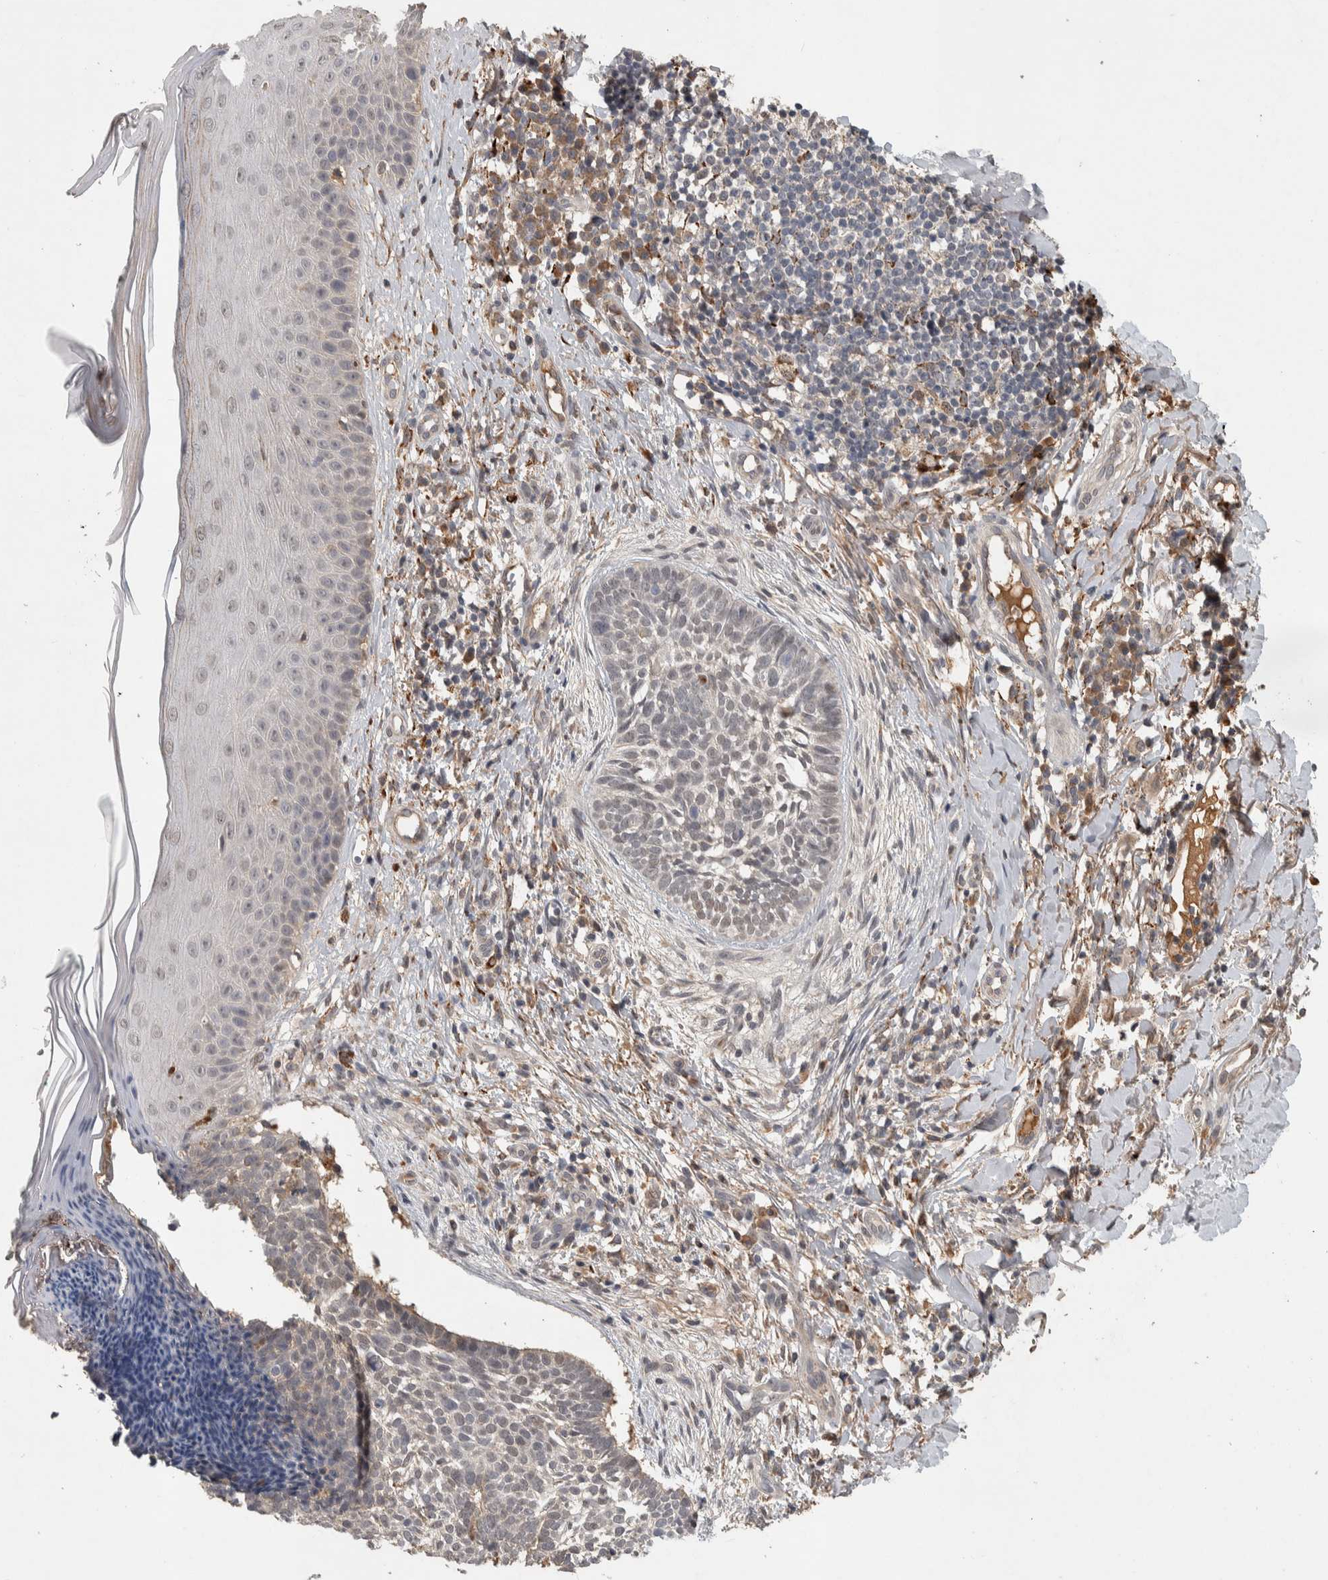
{"staining": {"intensity": "negative", "quantity": "none", "location": "none"}, "tissue": "skin cancer", "cell_type": "Tumor cells", "image_type": "cancer", "snomed": [{"axis": "morphology", "description": "Normal tissue, NOS"}, {"axis": "morphology", "description": "Basal cell carcinoma"}, {"axis": "topography", "description": "Skin"}], "caption": "The image displays no staining of tumor cells in skin basal cell carcinoma. (Immunohistochemistry (ihc), brightfield microscopy, high magnification).", "gene": "CHRM3", "patient": {"sex": "male", "age": 67}}